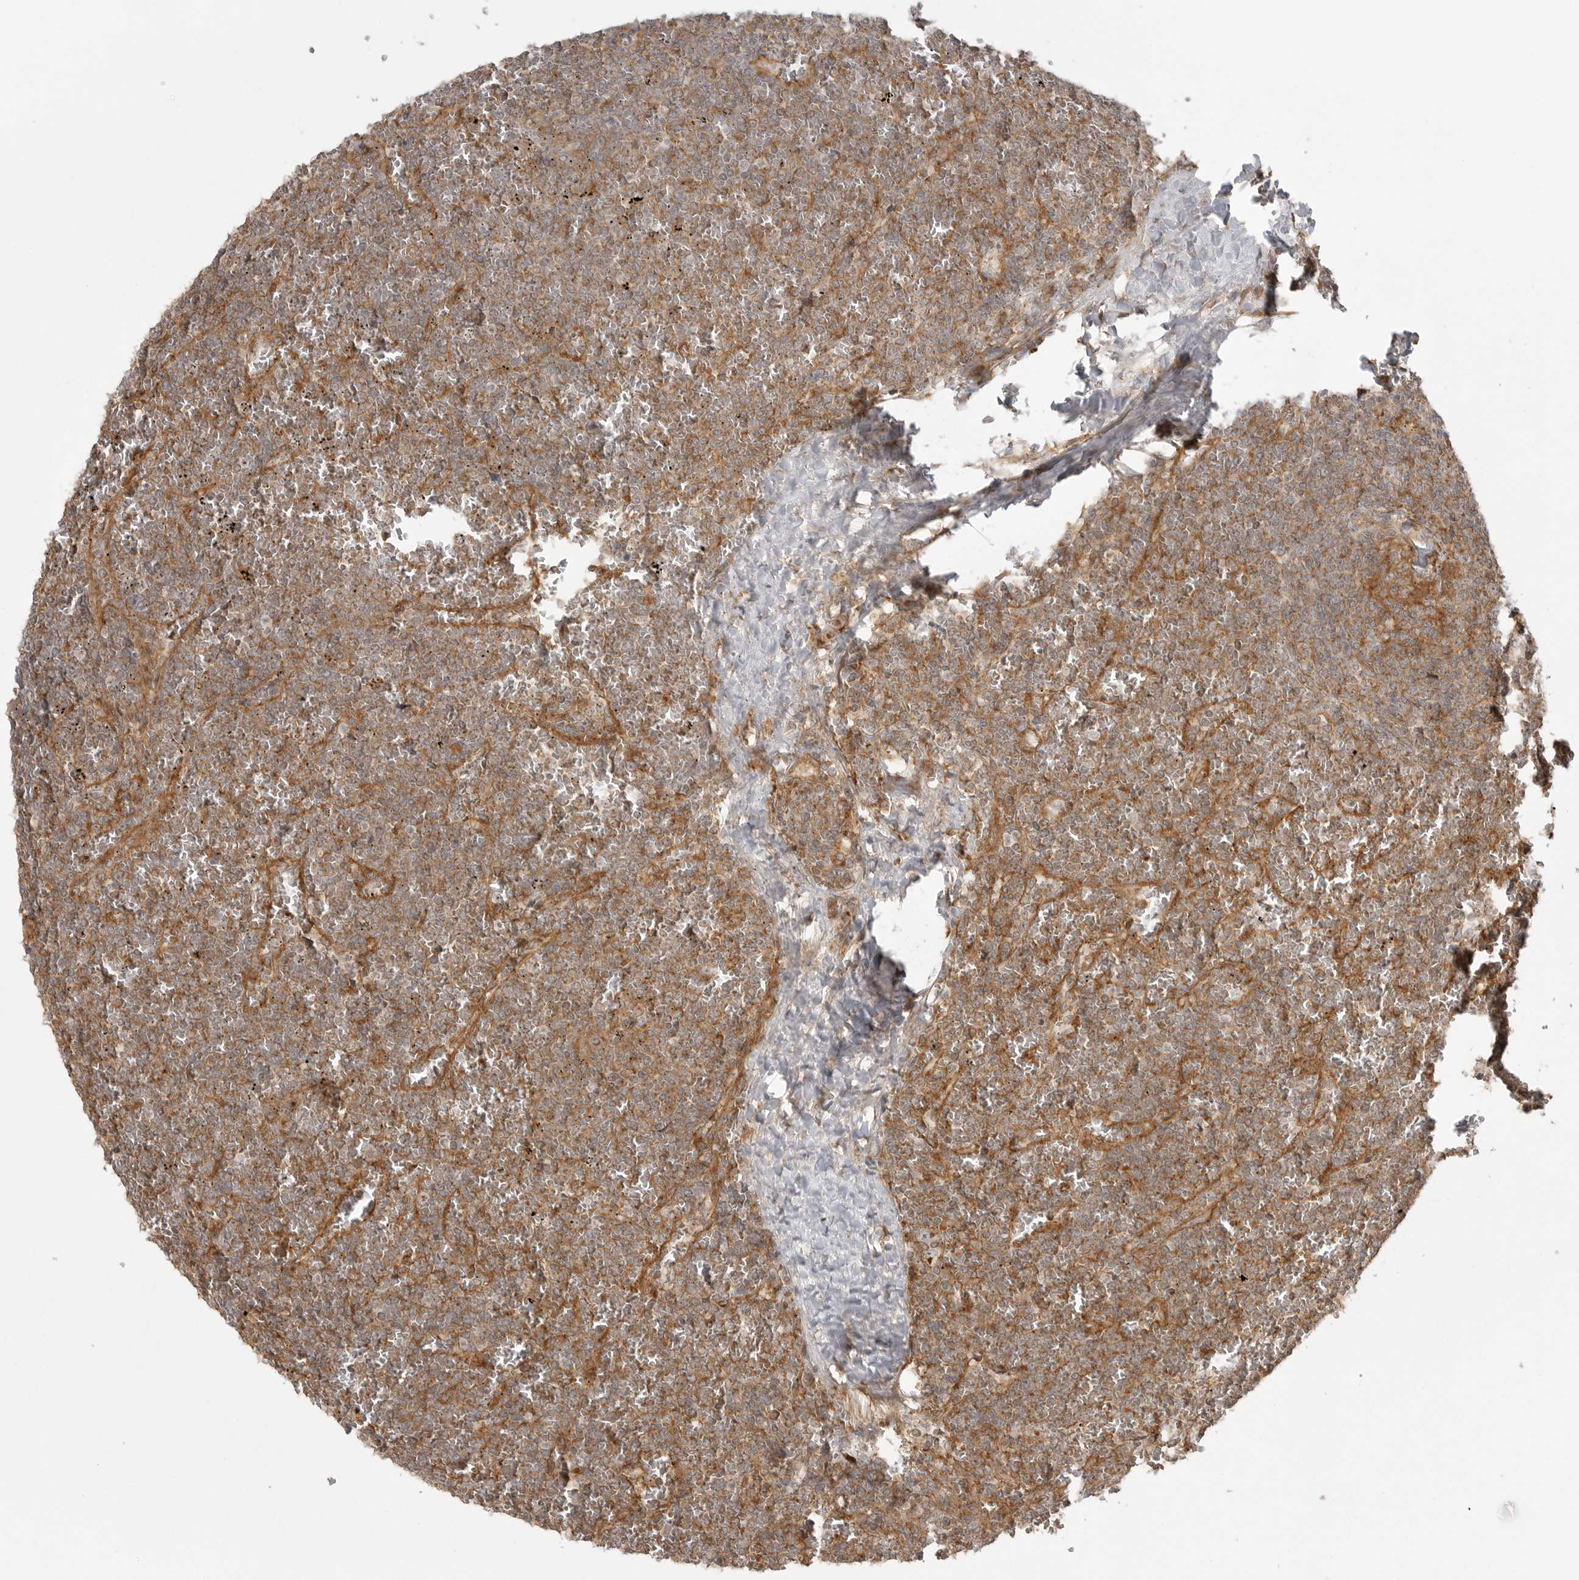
{"staining": {"intensity": "moderate", "quantity": ">75%", "location": "cytoplasmic/membranous"}, "tissue": "lymphoma", "cell_type": "Tumor cells", "image_type": "cancer", "snomed": [{"axis": "morphology", "description": "Malignant lymphoma, non-Hodgkin's type, Low grade"}, {"axis": "topography", "description": "Spleen"}], "caption": "Protein analysis of malignant lymphoma, non-Hodgkin's type (low-grade) tissue shows moderate cytoplasmic/membranous positivity in approximately >75% of tumor cells.", "gene": "FAT3", "patient": {"sex": "female", "age": 19}}